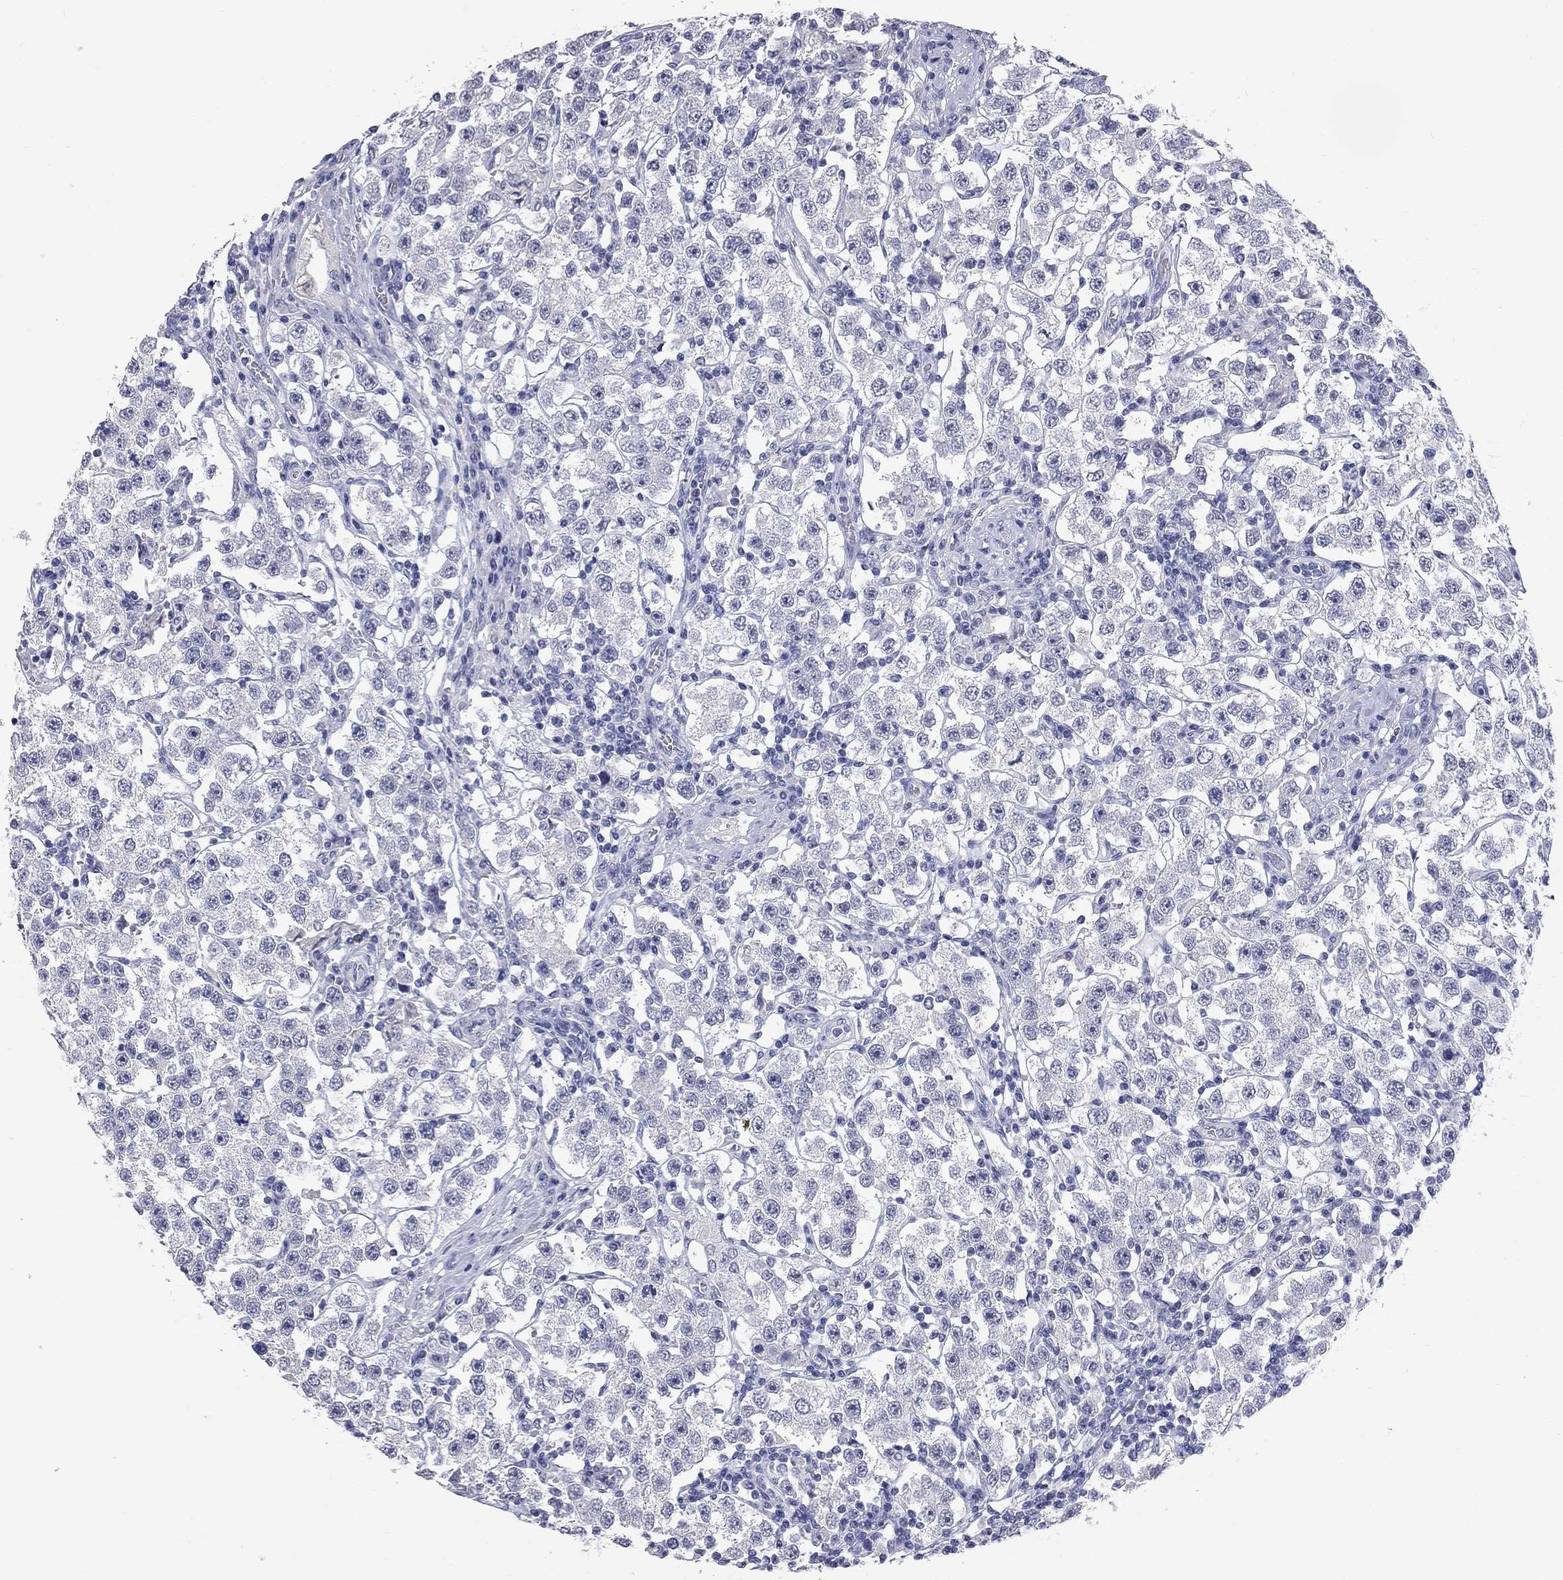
{"staining": {"intensity": "negative", "quantity": "none", "location": "none"}, "tissue": "testis cancer", "cell_type": "Tumor cells", "image_type": "cancer", "snomed": [{"axis": "morphology", "description": "Seminoma, NOS"}, {"axis": "topography", "description": "Testis"}], "caption": "DAB immunohistochemical staining of human testis cancer reveals no significant staining in tumor cells.", "gene": "FAM221B", "patient": {"sex": "male", "age": 37}}